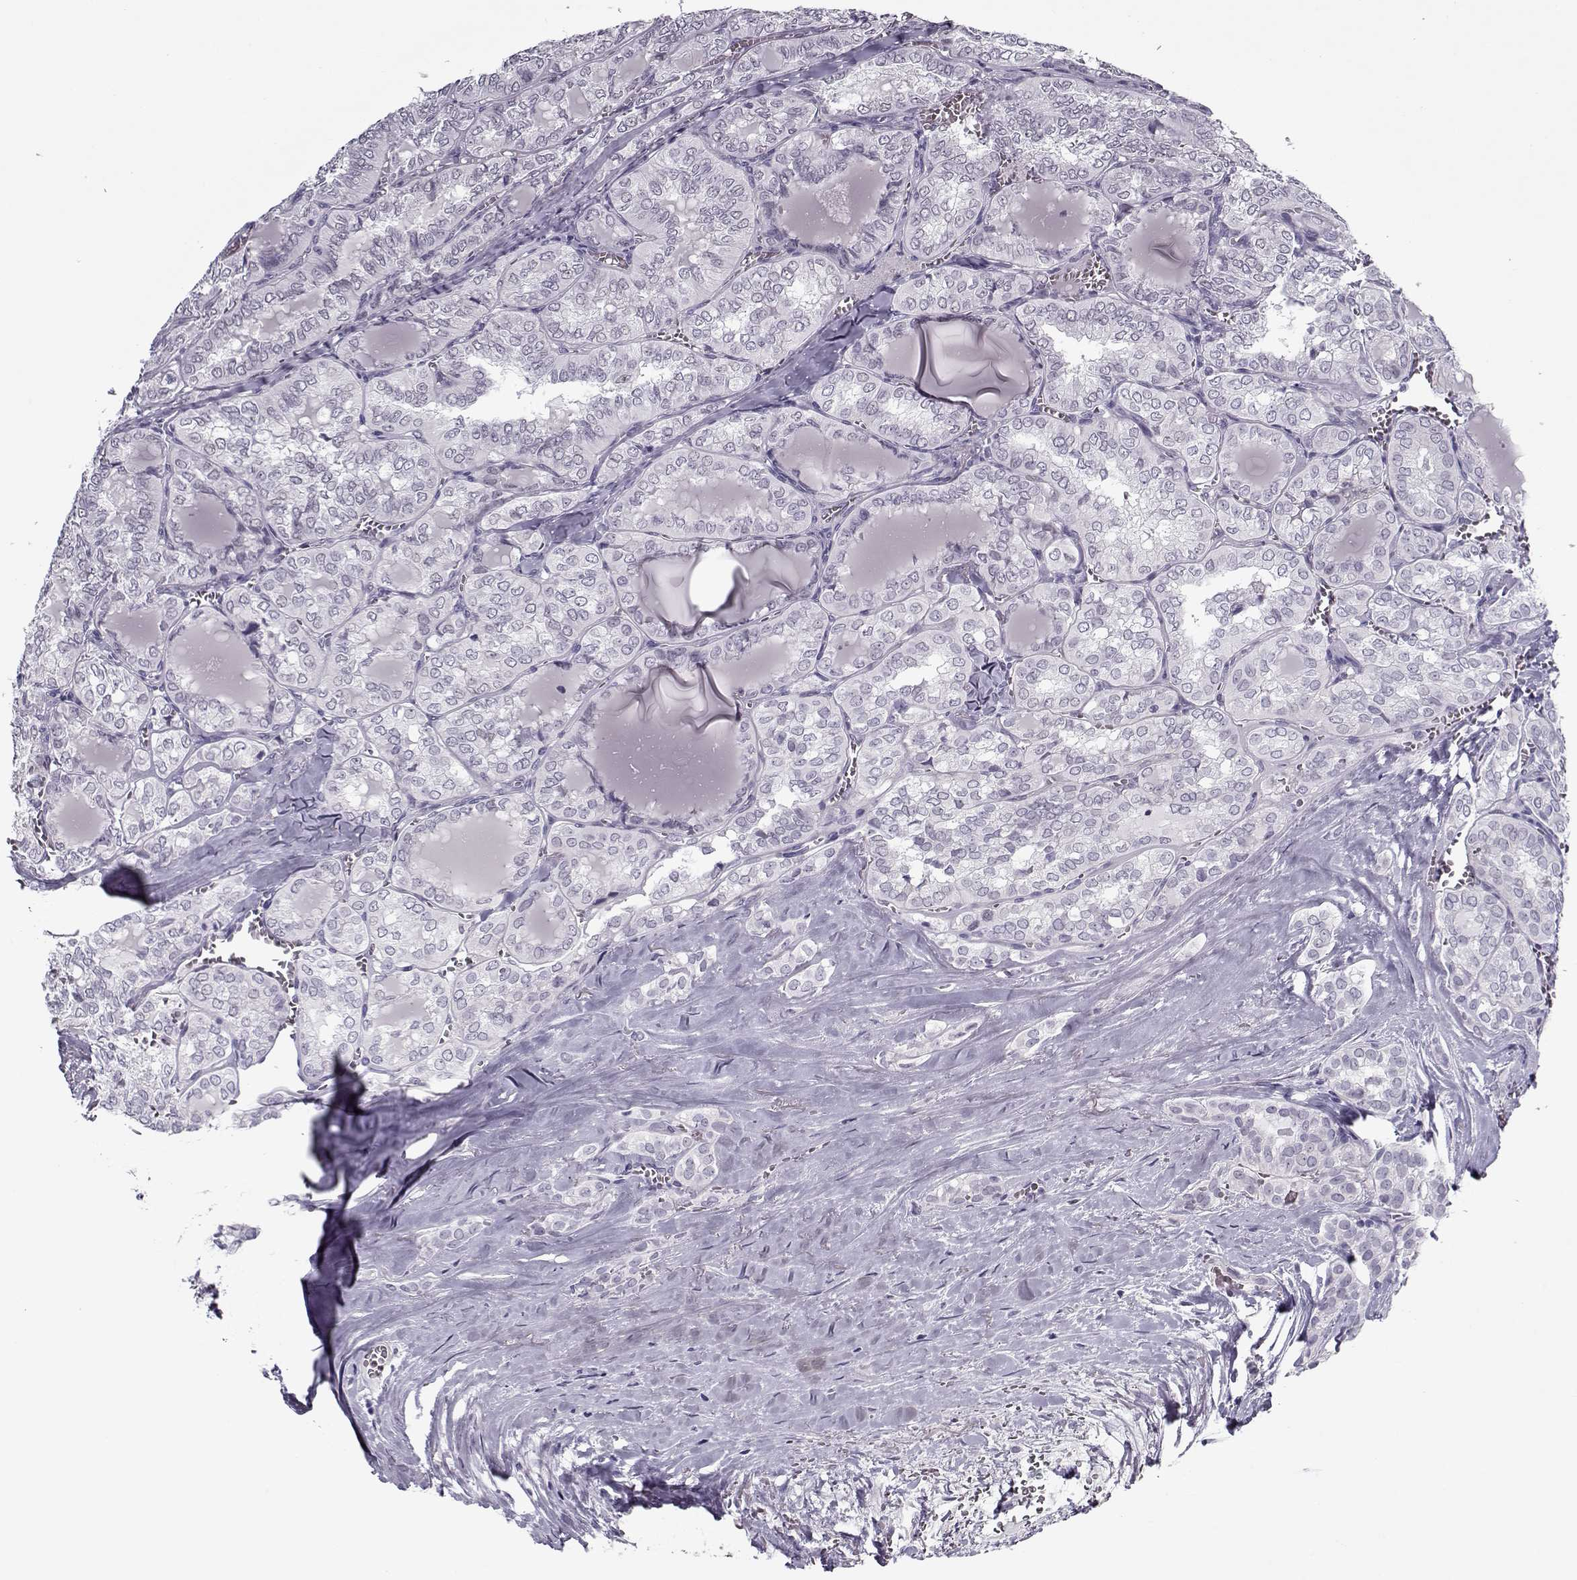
{"staining": {"intensity": "negative", "quantity": "none", "location": "none"}, "tissue": "thyroid cancer", "cell_type": "Tumor cells", "image_type": "cancer", "snomed": [{"axis": "morphology", "description": "Papillary adenocarcinoma, NOS"}, {"axis": "topography", "description": "Thyroid gland"}], "caption": "A high-resolution micrograph shows IHC staining of thyroid cancer (papillary adenocarcinoma), which exhibits no significant positivity in tumor cells.", "gene": "CIBAR1", "patient": {"sex": "female", "age": 41}}